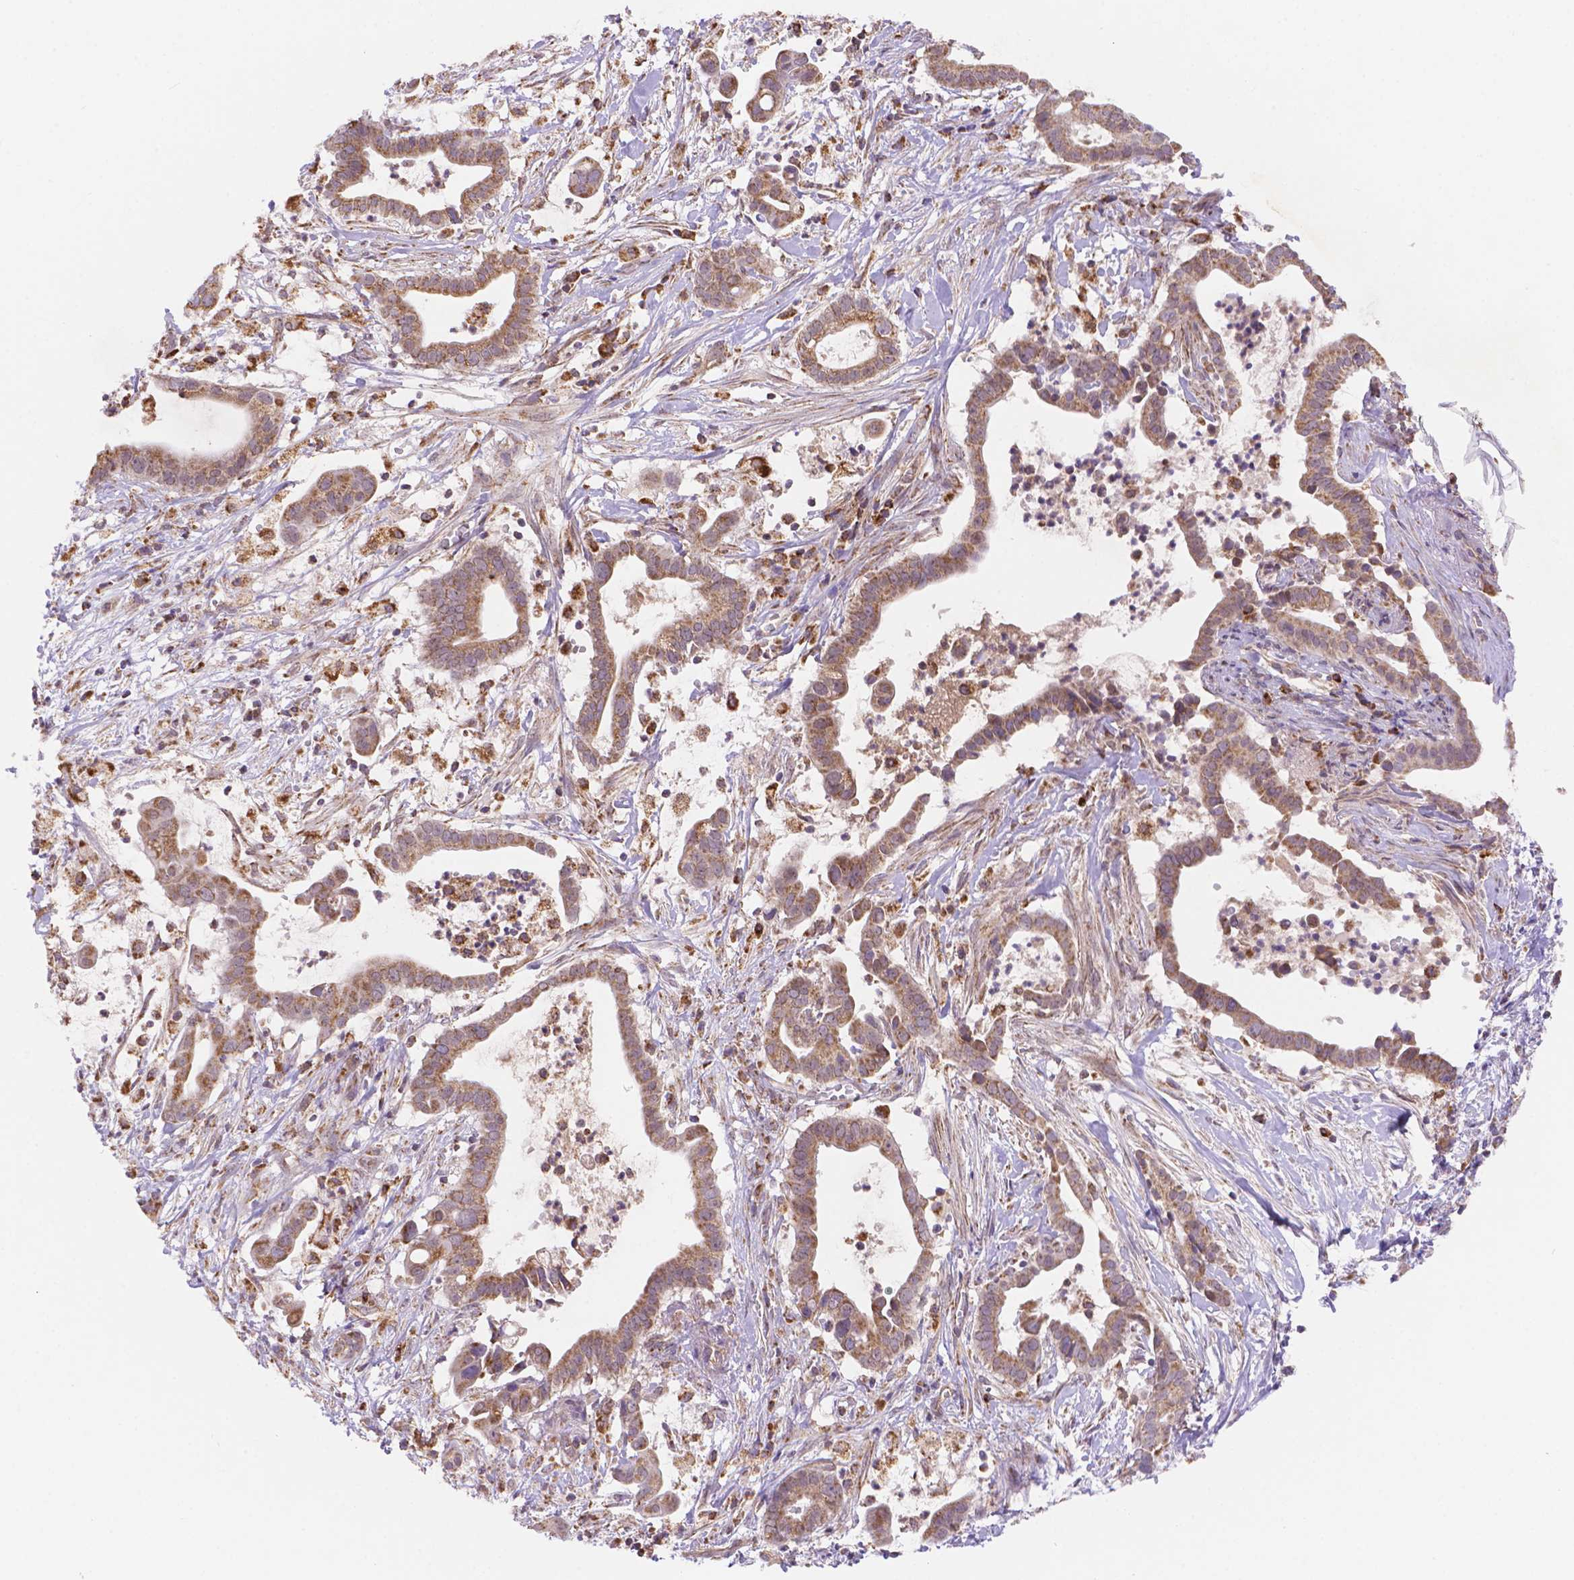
{"staining": {"intensity": "moderate", "quantity": ">75%", "location": "cytoplasmic/membranous"}, "tissue": "pancreatic cancer", "cell_type": "Tumor cells", "image_type": "cancer", "snomed": [{"axis": "morphology", "description": "Adenocarcinoma, NOS"}, {"axis": "topography", "description": "Pancreas"}], "caption": "An image of pancreatic adenocarcinoma stained for a protein displays moderate cytoplasmic/membranous brown staining in tumor cells. (DAB (3,3'-diaminobenzidine) IHC, brown staining for protein, blue staining for nuclei).", "gene": "CYYR1", "patient": {"sex": "male", "age": 61}}